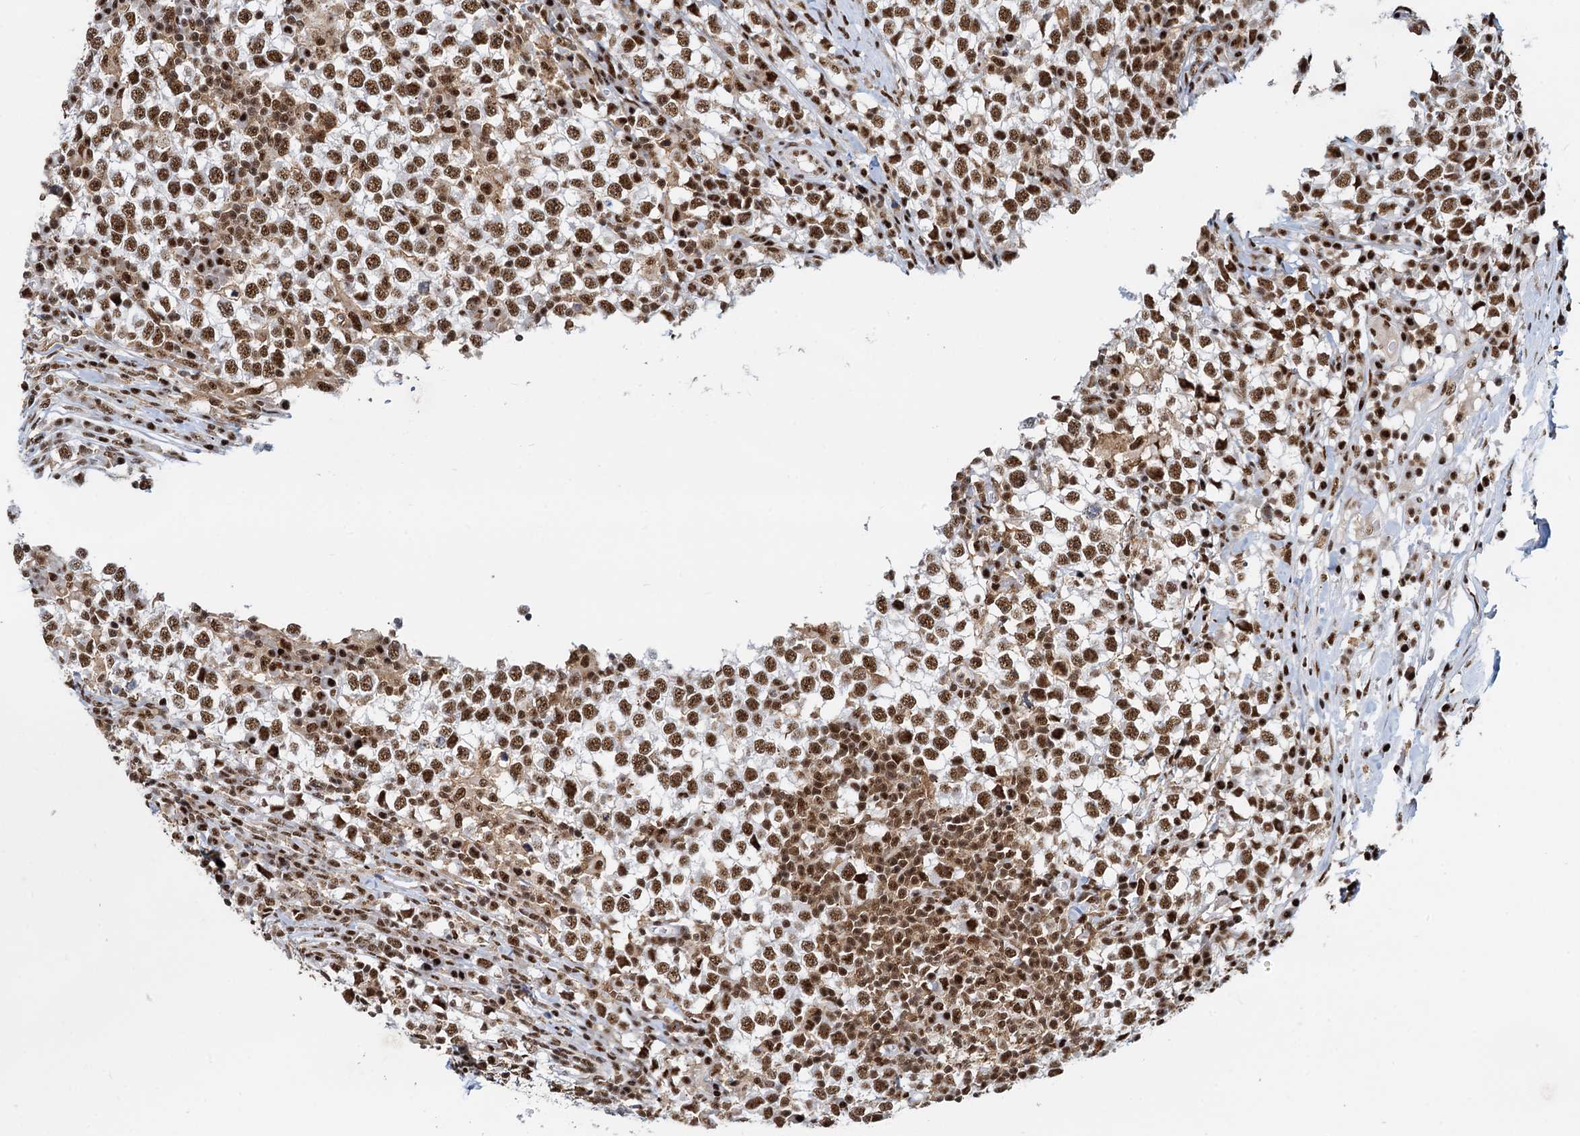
{"staining": {"intensity": "strong", "quantity": ">75%", "location": "nuclear"}, "tissue": "testis cancer", "cell_type": "Tumor cells", "image_type": "cancer", "snomed": [{"axis": "morphology", "description": "Seminoma, NOS"}, {"axis": "topography", "description": "Testis"}], "caption": "IHC staining of seminoma (testis), which shows high levels of strong nuclear expression in approximately >75% of tumor cells indicating strong nuclear protein positivity. The staining was performed using DAB (brown) for protein detection and nuclei were counterstained in hematoxylin (blue).", "gene": "RBM26", "patient": {"sex": "male", "age": 65}}